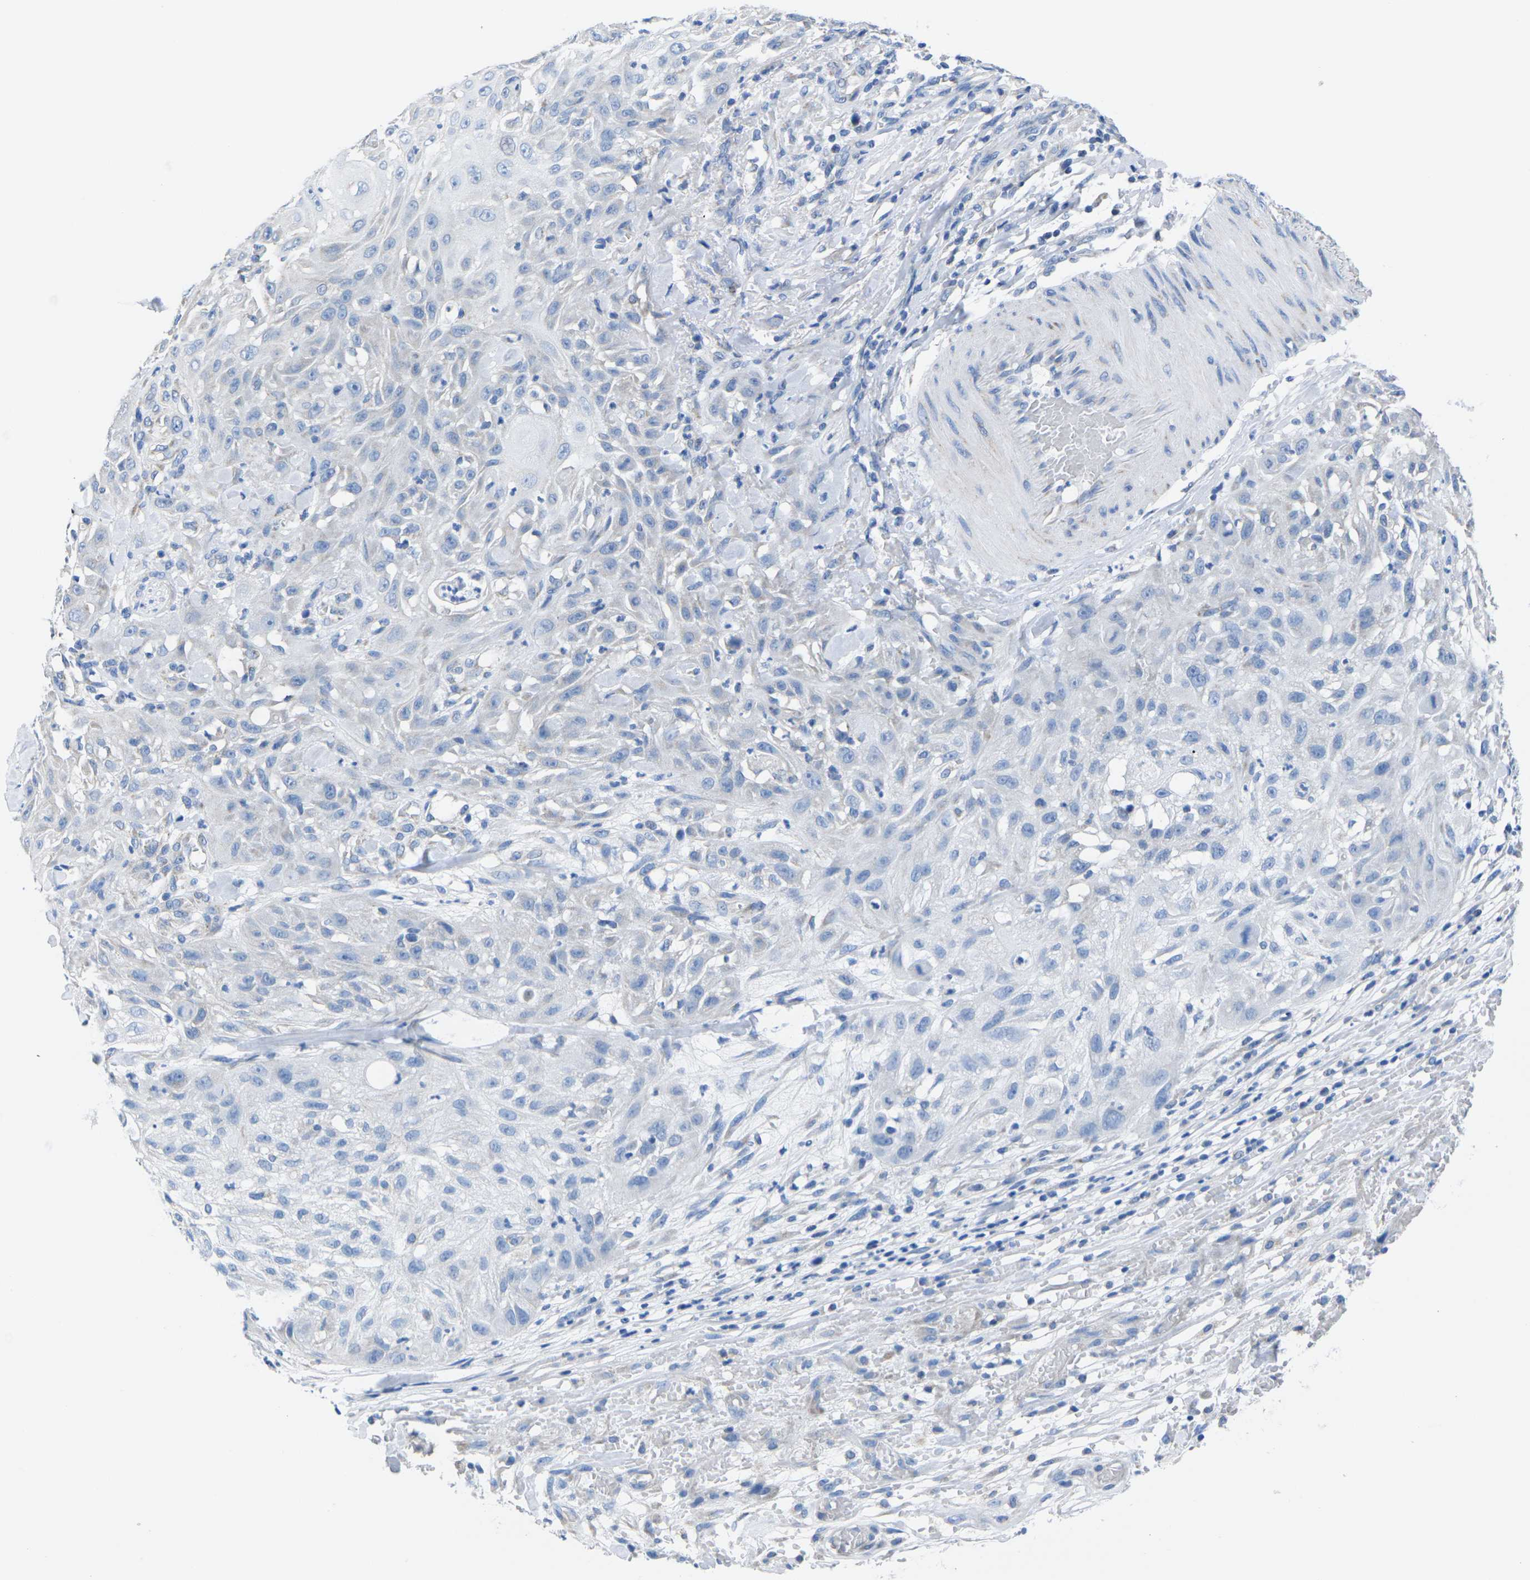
{"staining": {"intensity": "weak", "quantity": "<25%", "location": "cytoplasmic/membranous"}, "tissue": "skin cancer", "cell_type": "Tumor cells", "image_type": "cancer", "snomed": [{"axis": "morphology", "description": "Squamous cell carcinoma, NOS"}, {"axis": "topography", "description": "Skin"}], "caption": "Tumor cells show no significant protein positivity in skin cancer.", "gene": "TMEM204", "patient": {"sex": "male", "age": 75}}